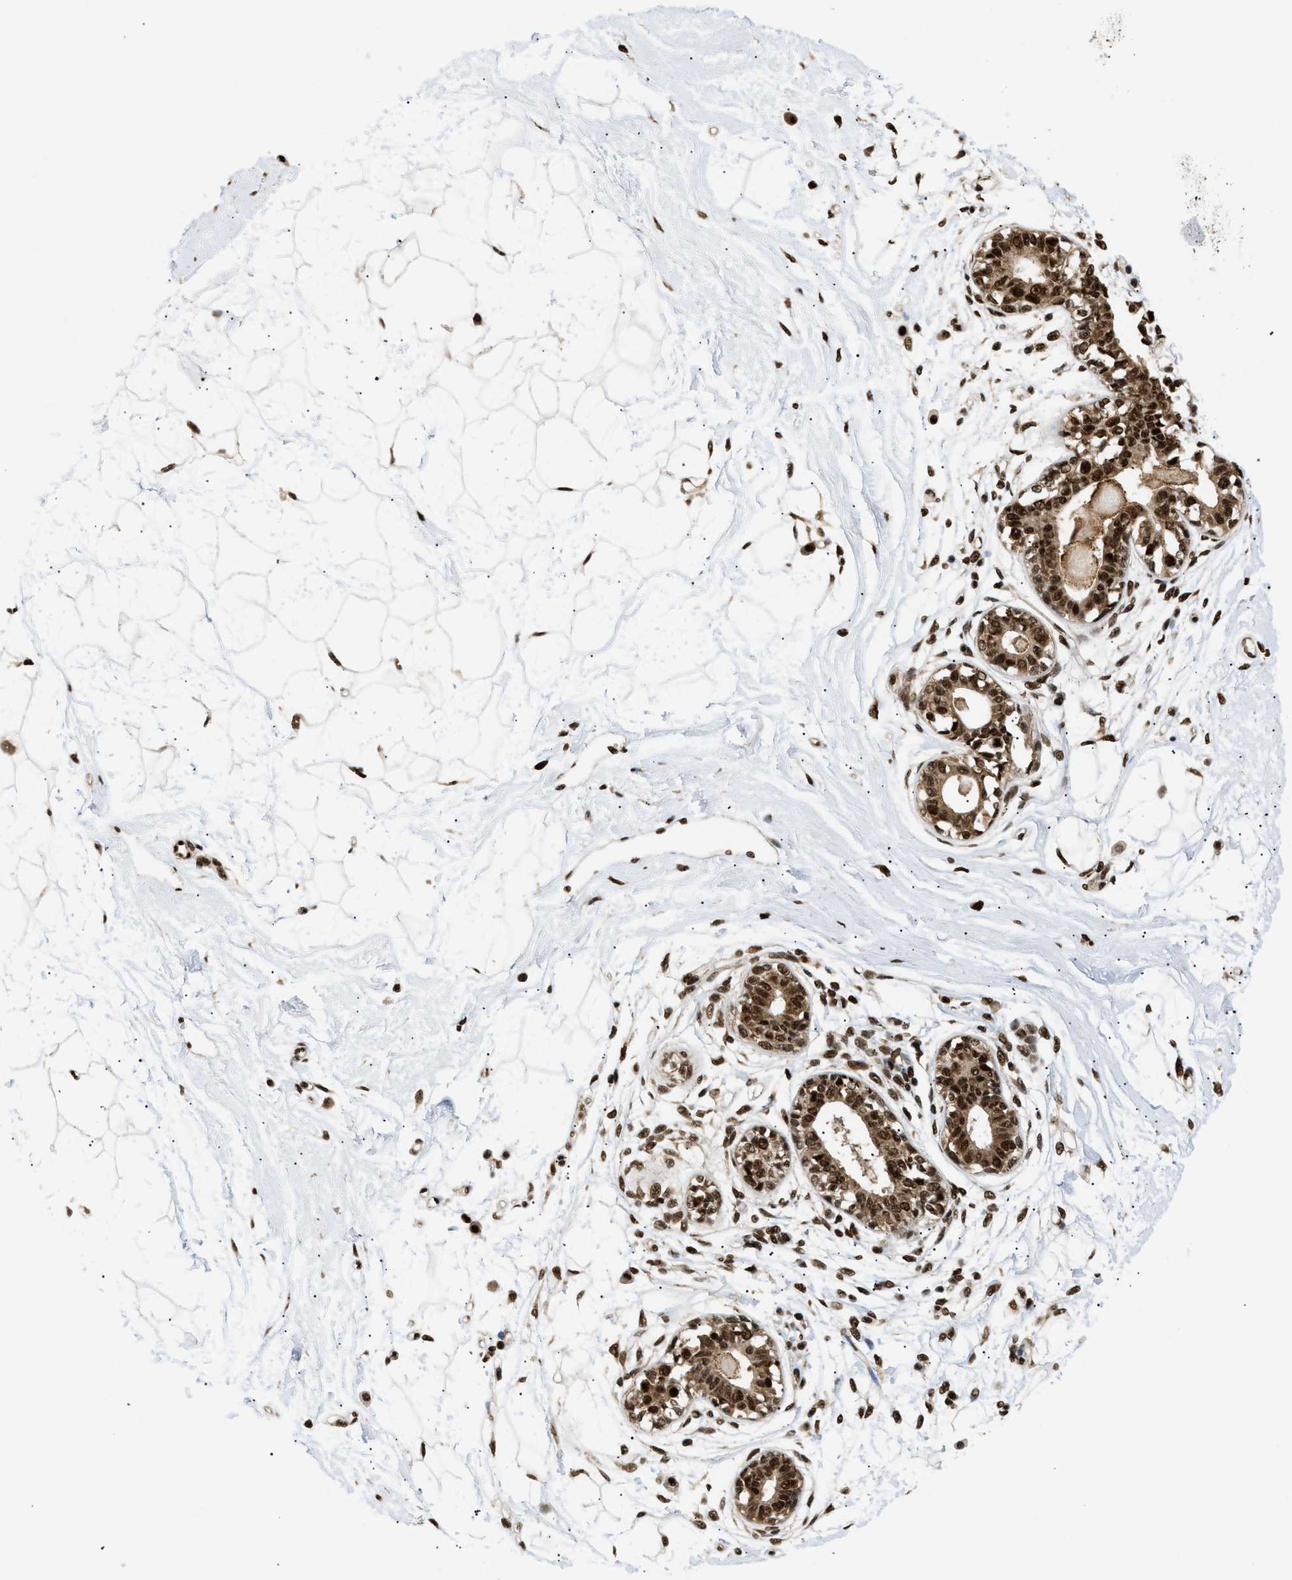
{"staining": {"intensity": "strong", "quantity": ">75%", "location": "nuclear"}, "tissue": "breast", "cell_type": "Adipocytes", "image_type": "normal", "snomed": [{"axis": "morphology", "description": "Normal tissue, NOS"}, {"axis": "topography", "description": "Breast"}], "caption": "High-magnification brightfield microscopy of benign breast stained with DAB (3,3'-diaminobenzidine) (brown) and counterstained with hematoxylin (blue). adipocytes exhibit strong nuclear staining is identified in about>75% of cells.", "gene": "RBM5", "patient": {"sex": "female", "age": 45}}